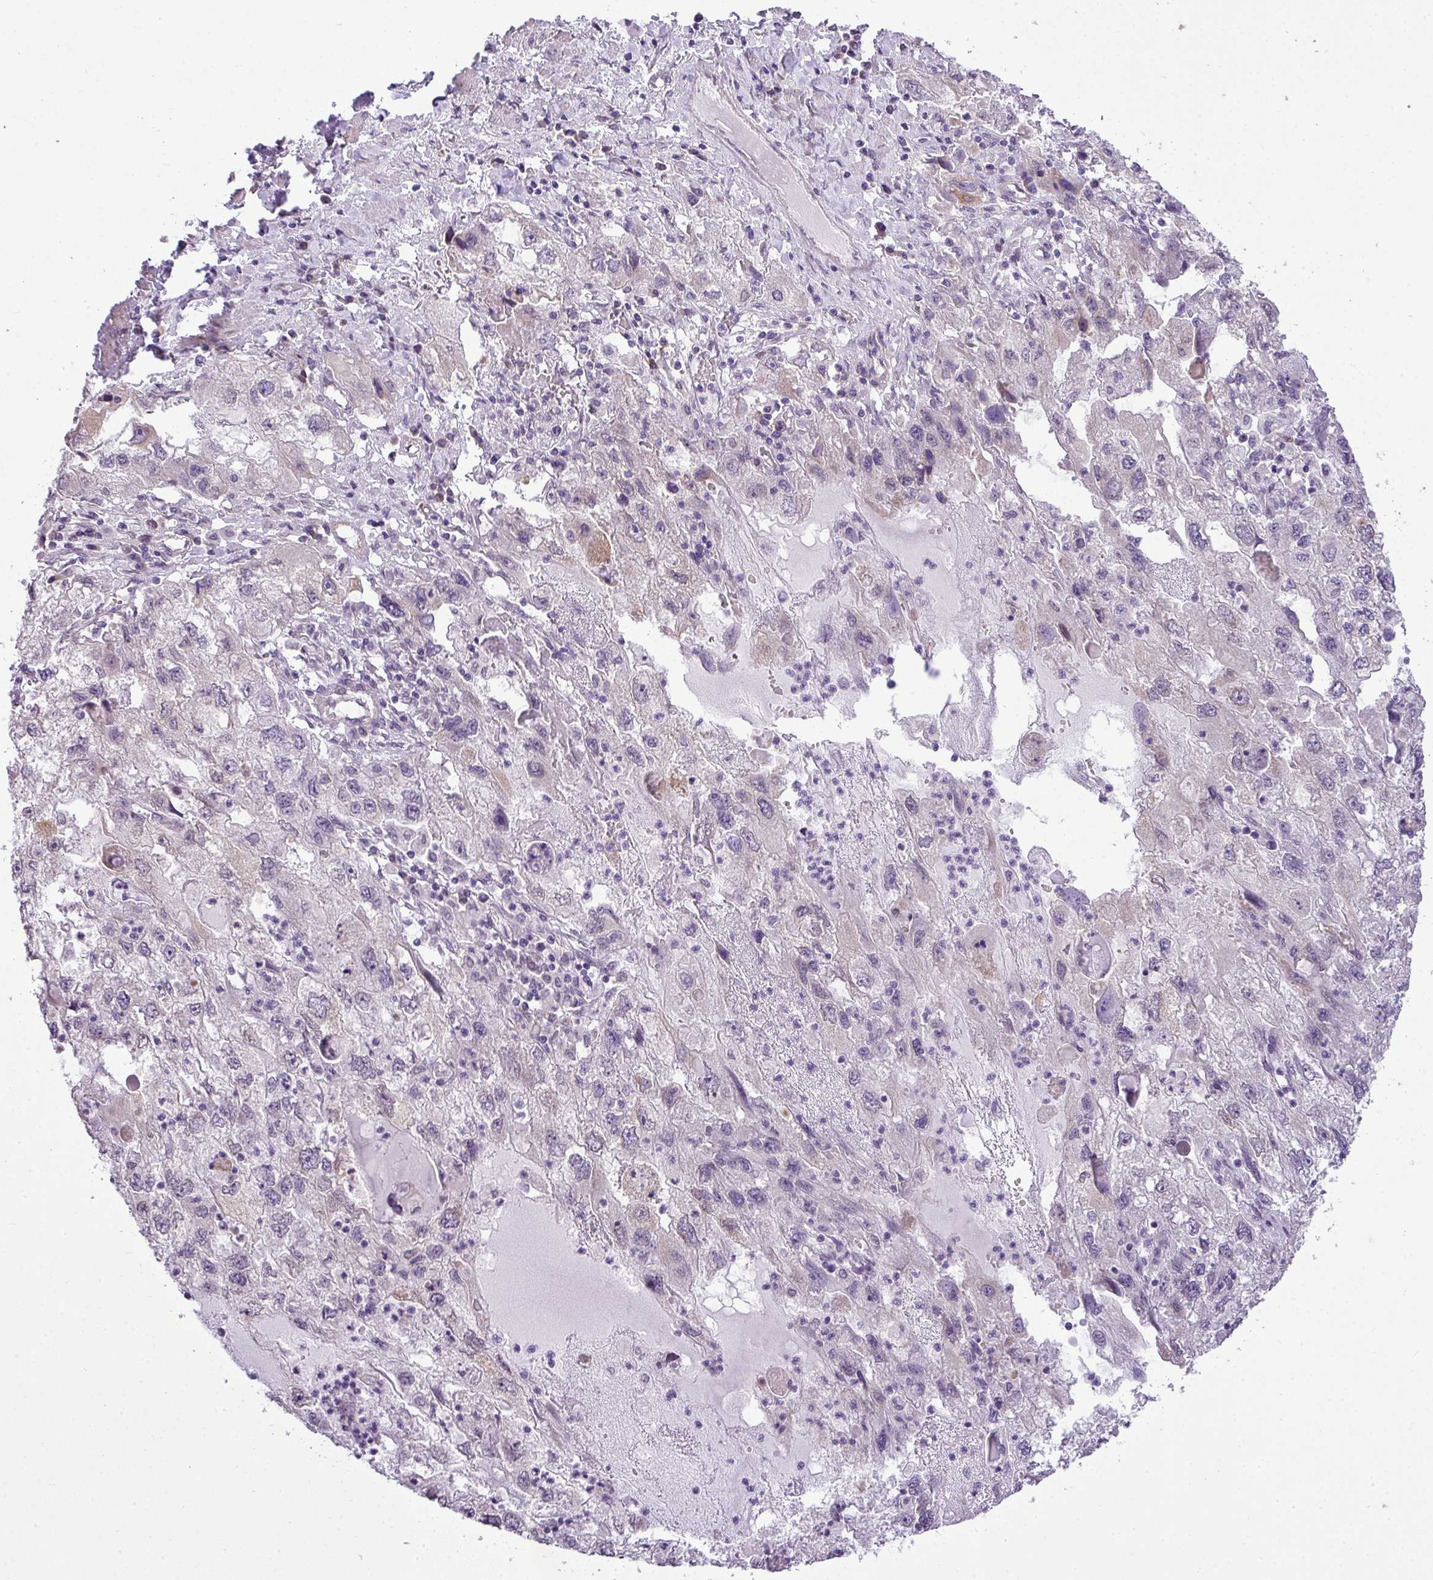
{"staining": {"intensity": "negative", "quantity": "none", "location": "none"}, "tissue": "endometrial cancer", "cell_type": "Tumor cells", "image_type": "cancer", "snomed": [{"axis": "morphology", "description": "Adenocarcinoma, NOS"}, {"axis": "topography", "description": "Endometrium"}], "caption": "Histopathology image shows no protein expression in tumor cells of endometrial adenocarcinoma tissue.", "gene": "COX18", "patient": {"sex": "female", "age": 49}}